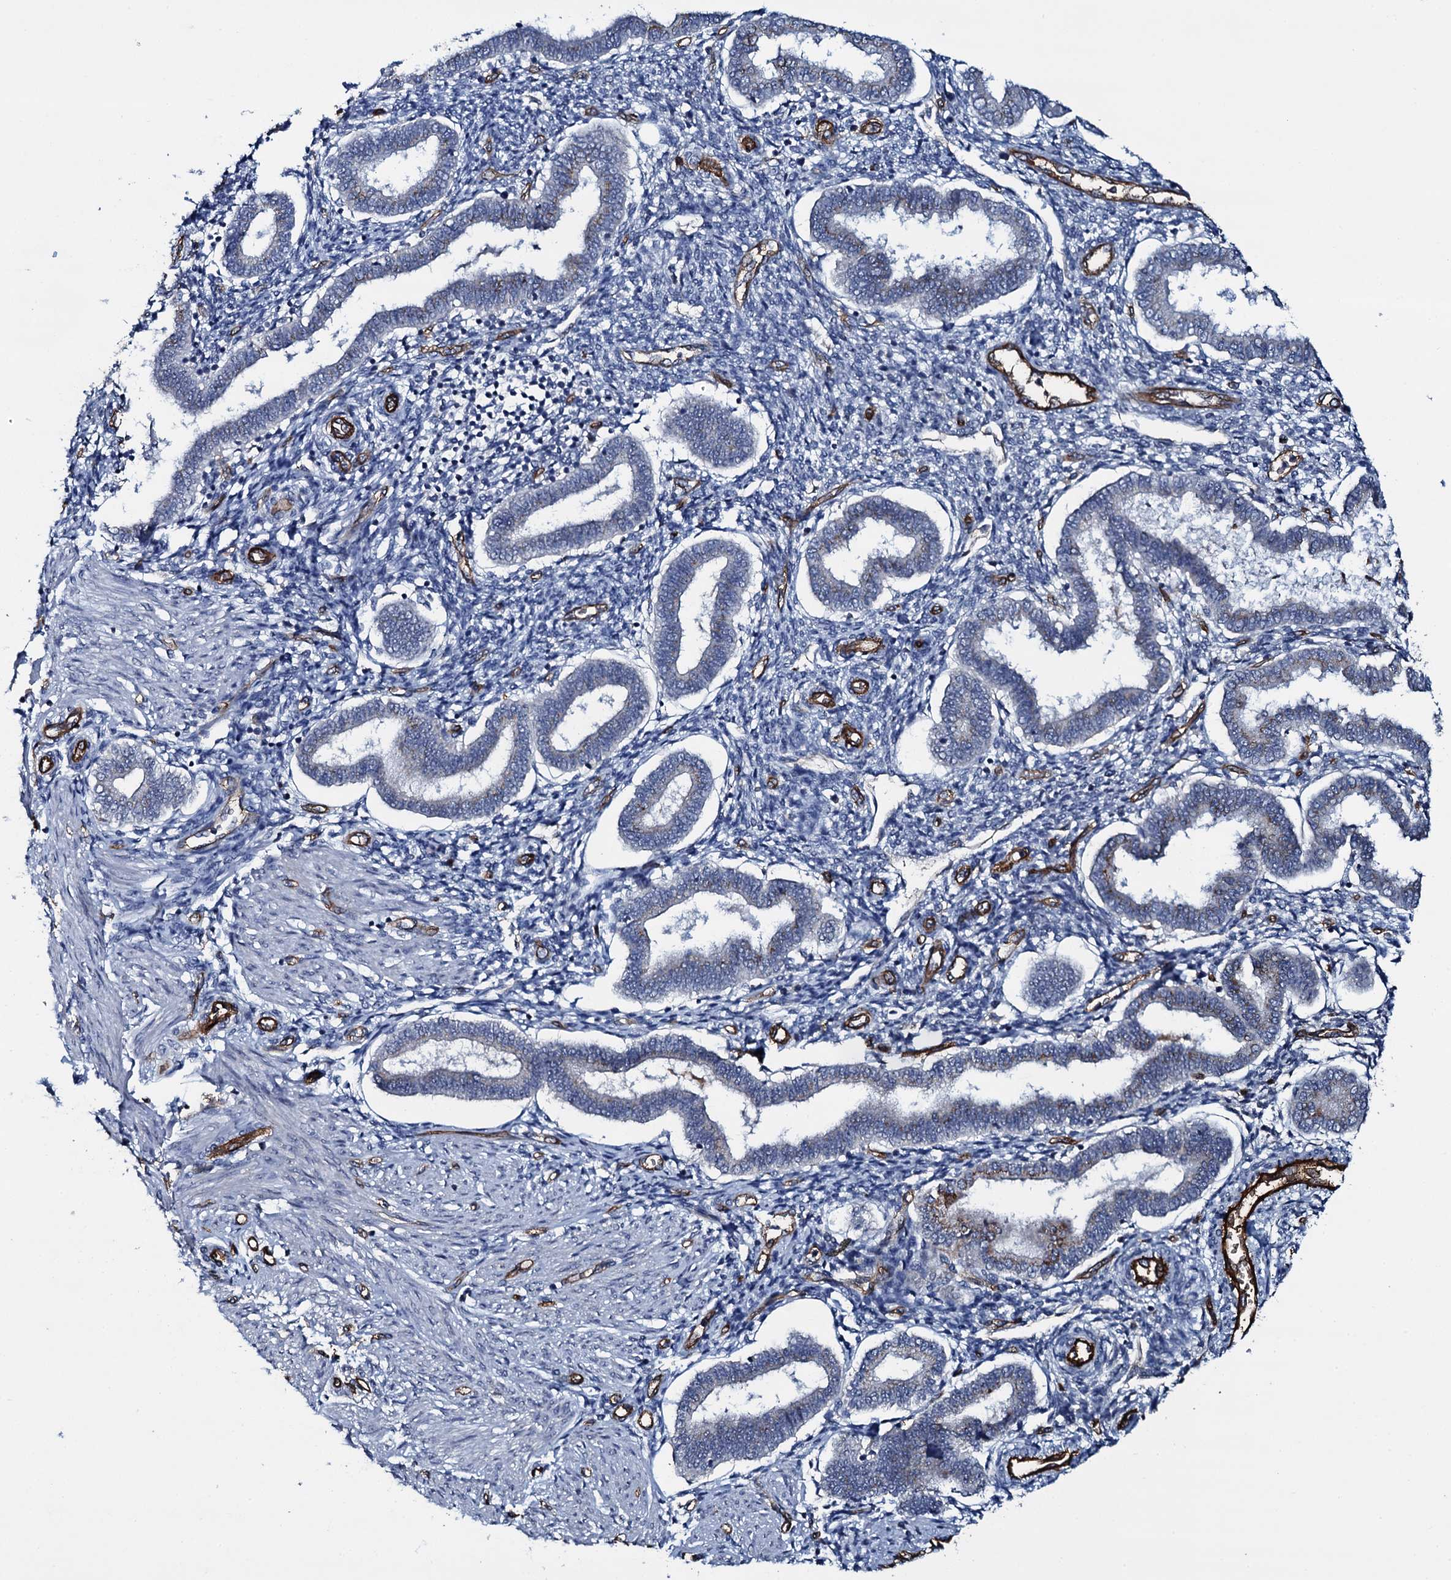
{"staining": {"intensity": "negative", "quantity": "none", "location": "none"}, "tissue": "endometrium", "cell_type": "Cells in endometrial stroma", "image_type": "normal", "snomed": [{"axis": "morphology", "description": "Normal tissue, NOS"}, {"axis": "topography", "description": "Endometrium"}], "caption": "DAB immunohistochemical staining of normal human endometrium demonstrates no significant positivity in cells in endometrial stroma.", "gene": "CLEC14A", "patient": {"sex": "female", "age": 24}}